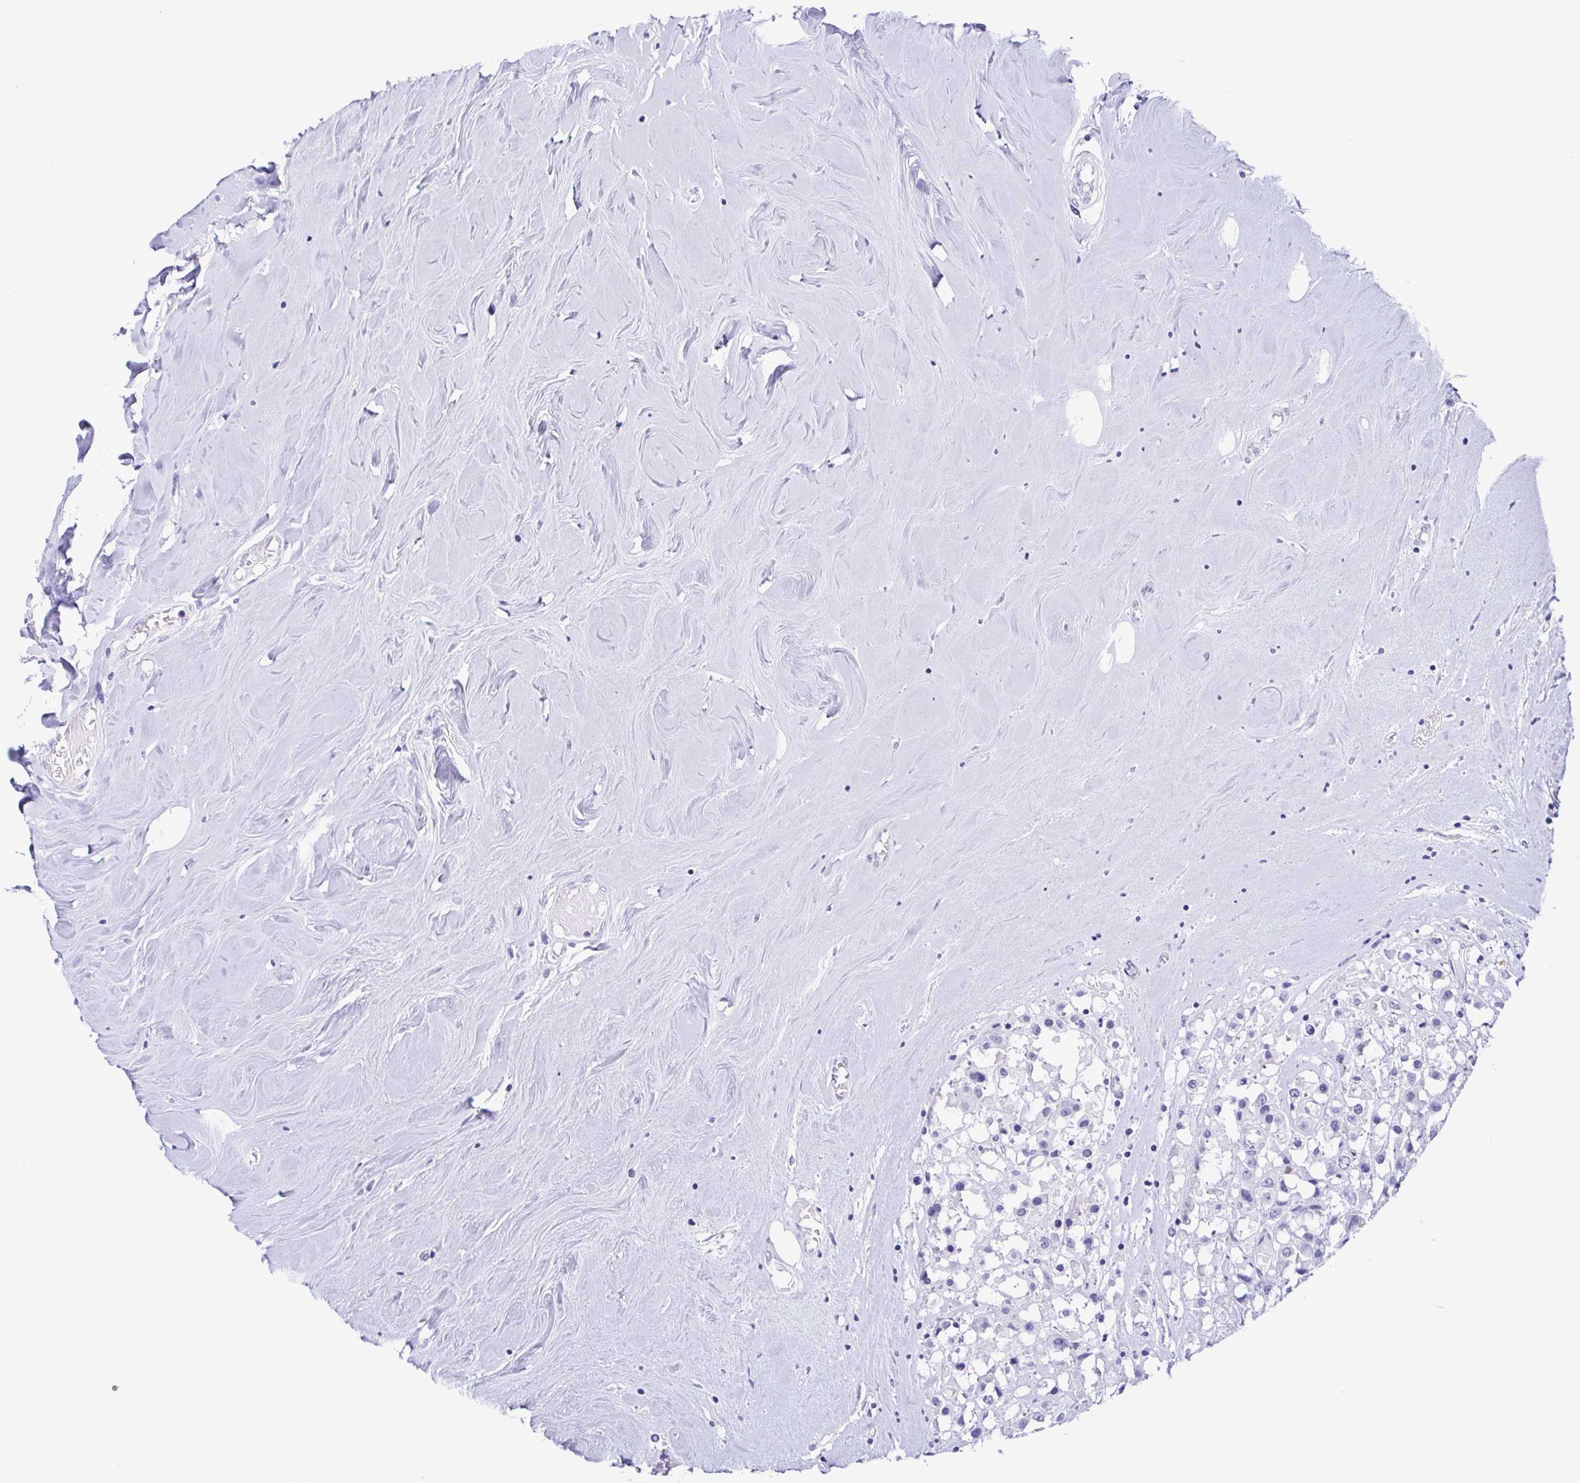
{"staining": {"intensity": "negative", "quantity": "none", "location": "none"}, "tissue": "breast cancer", "cell_type": "Tumor cells", "image_type": "cancer", "snomed": [{"axis": "morphology", "description": "Duct carcinoma"}, {"axis": "topography", "description": "Breast"}], "caption": "This is a micrograph of IHC staining of invasive ductal carcinoma (breast), which shows no positivity in tumor cells.", "gene": "TNNI3", "patient": {"sex": "female", "age": 61}}